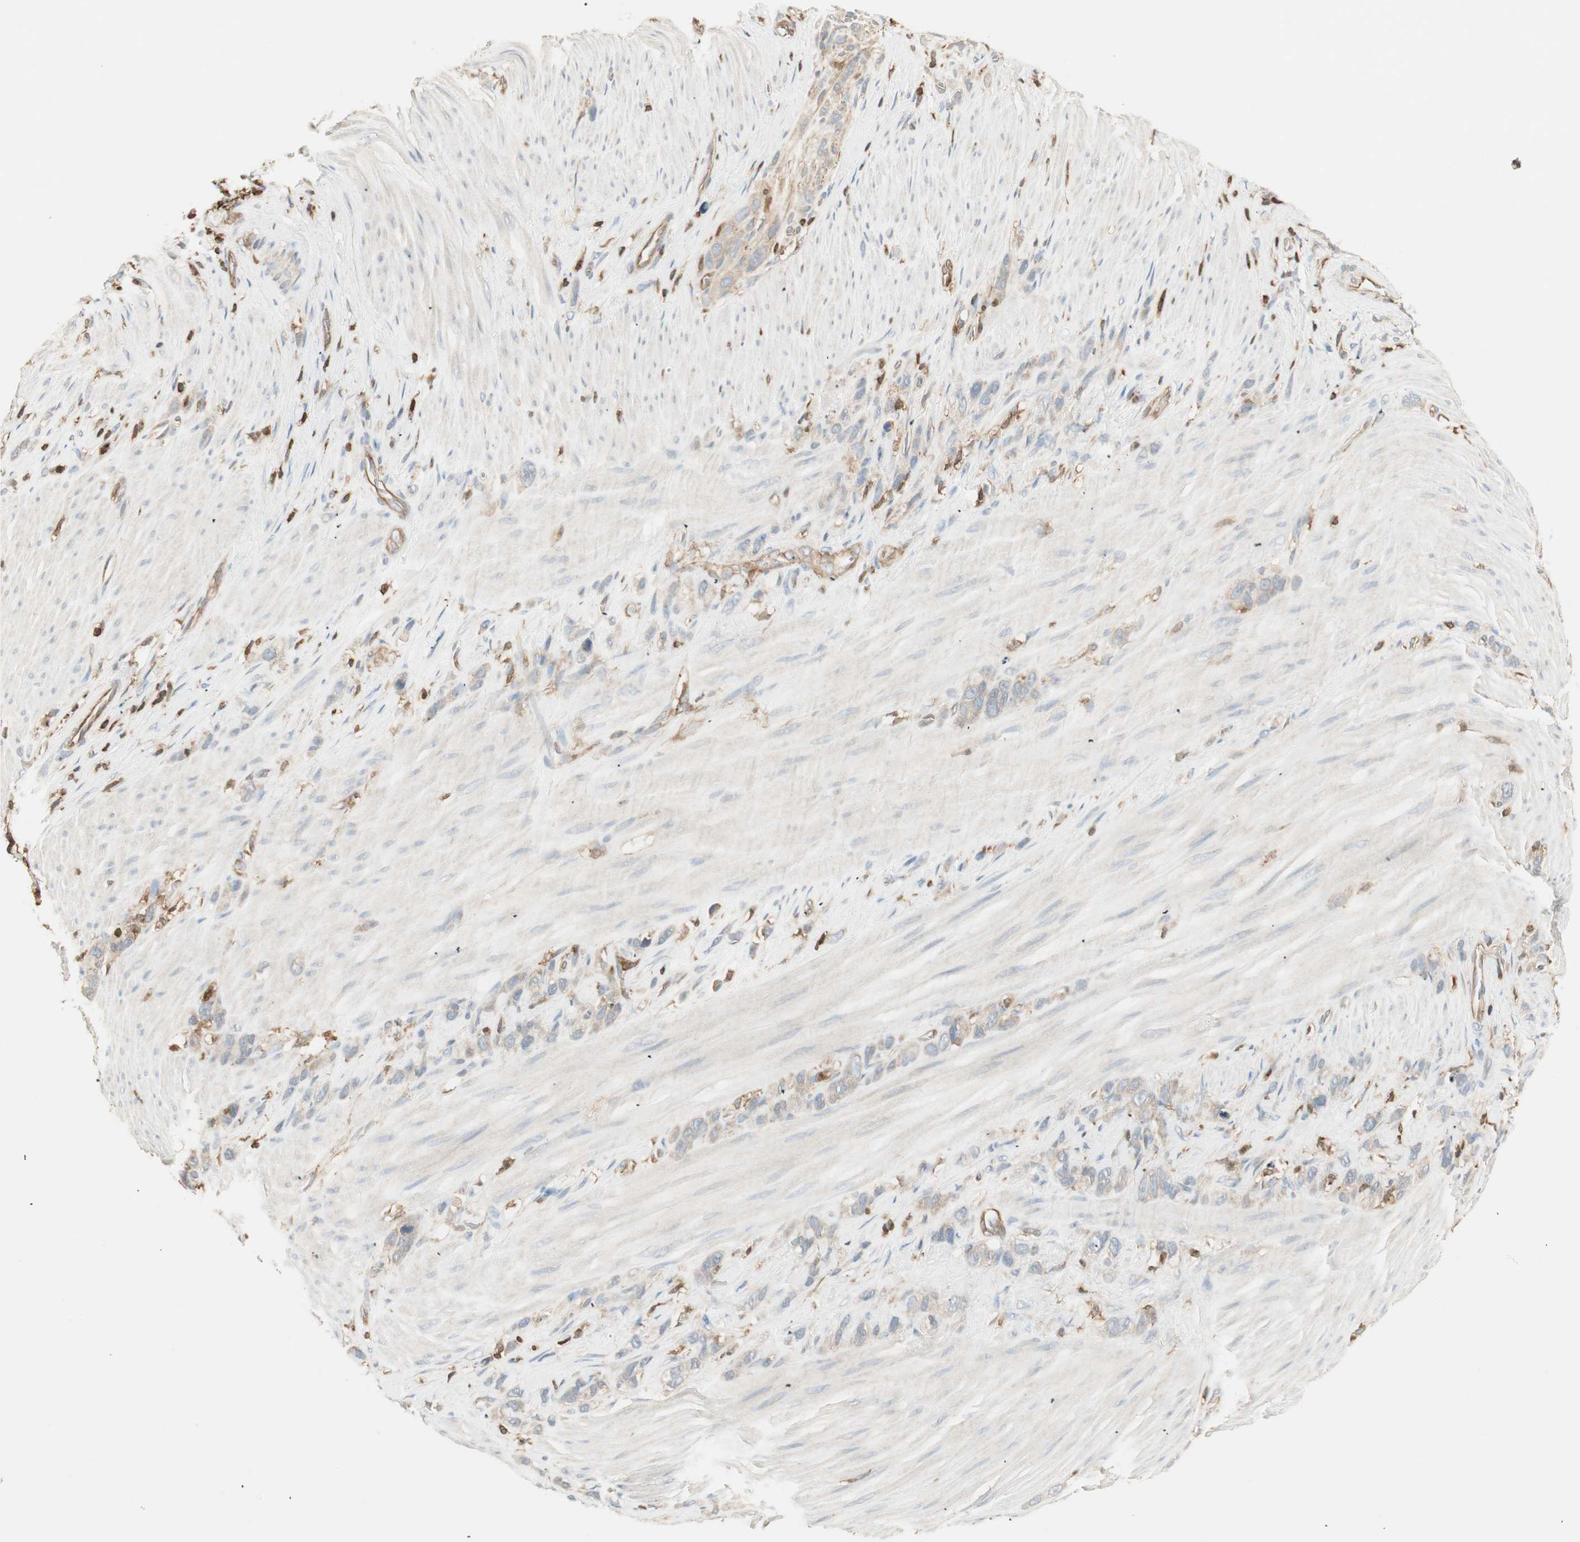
{"staining": {"intensity": "weak", "quantity": "<25%", "location": "cytoplasmic/membranous"}, "tissue": "stomach cancer", "cell_type": "Tumor cells", "image_type": "cancer", "snomed": [{"axis": "morphology", "description": "Normal tissue, NOS"}, {"axis": "morphology", "description": "Adenocarcinoma, NOS"}, {"axis": "morphology", "description": "Adenocarcinoma, High grade"}, {"axis": "topography", "description": "Stomach, upper"}, {"axis": "topography", "description": "Stomach"}], "caption": "Tumor cells are negative for protein expression in human stomach adenocarcinoma (high-grade).", "gene": "CRLF3", "patient": {"sex": "female", "age": 65}}